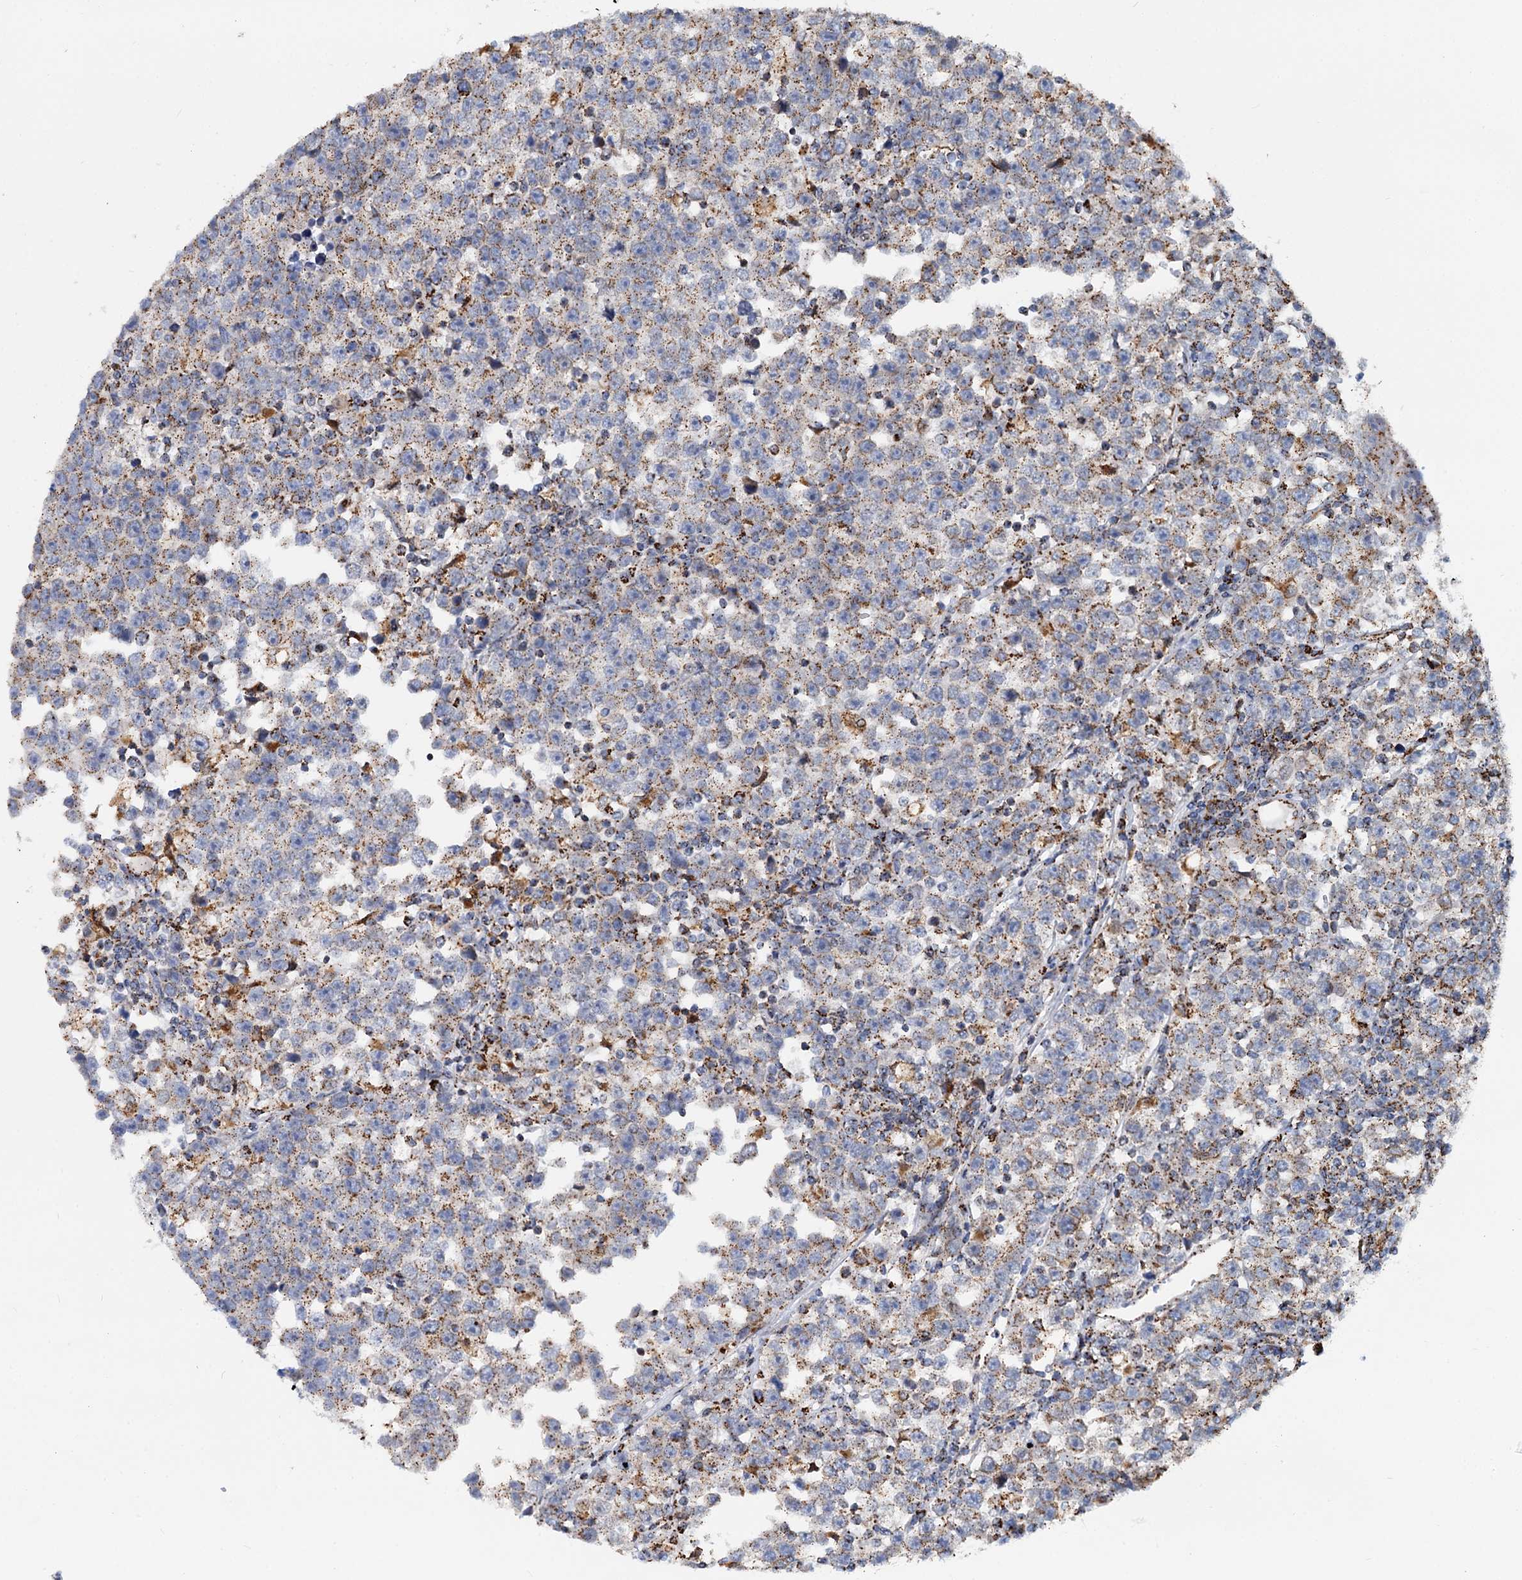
{"staining": {"intensity": "moderate", "quantity": ">75%", "location": "cytoplasmic/membranous"}, "tissue": "testis cancer", "cell_type": "Tumor cells", "image_type": "cancer", "snomed": [{"axis": "morphology", "description": "Normal tissue, NOS"}, {"axis": "morphology", "description": "Seminoma, NOS"}, {"axis": "topography", "description": "Testis"}], "caption": "This is an image of immunohistochemistry (IHC) staining of testis cancer, which shows moderate expression in the cytoplasmic/membranous of tumor cells.", "gene": "SUPT20H", "patient": {"sex": "male", "age": 43}}